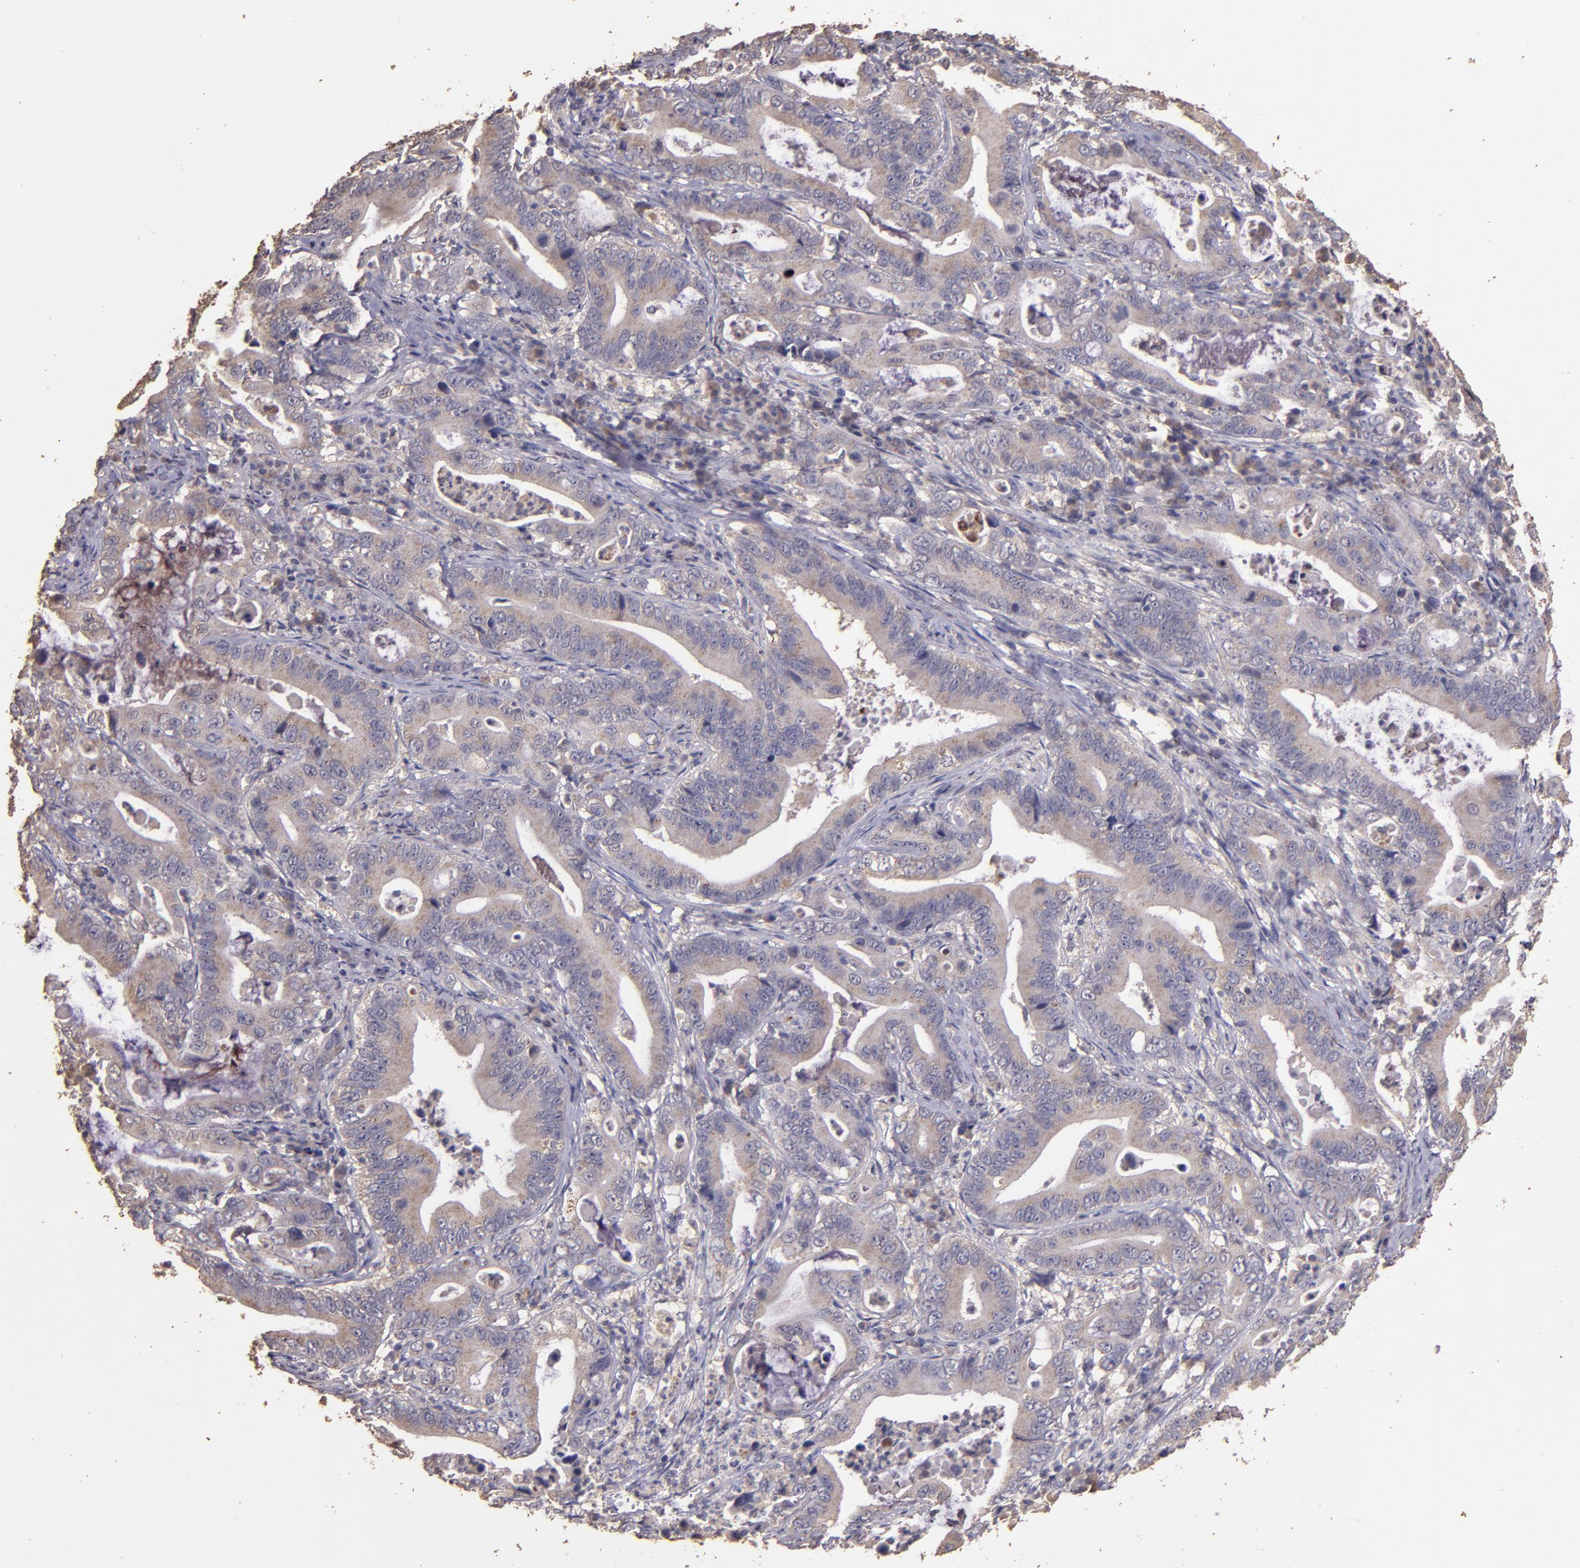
{"staining": {"intensity": "weak", "quantity": ">75%", "location": "cytoplasmic/membranous"}, "tissue": "stomach cancer", "cell_type": "Tumor cells", "image_type": "cancer", "snomed": [{"axis": "morphology", "description": "Adenocarcinoma, NOS"}, {"axis": "topography", "description": "Stomach, upper"}], "caption": "Protein analysis of adenocarcinoma (stomach) tissue shows weak cytoplasmic/membranous expression in about >75% of tumor cells. Ihc stains the protein of interest in brown and the nuclei are stained blue.", "gene": "HECTD1", "patient": {"sex": "male", "age": 63}}